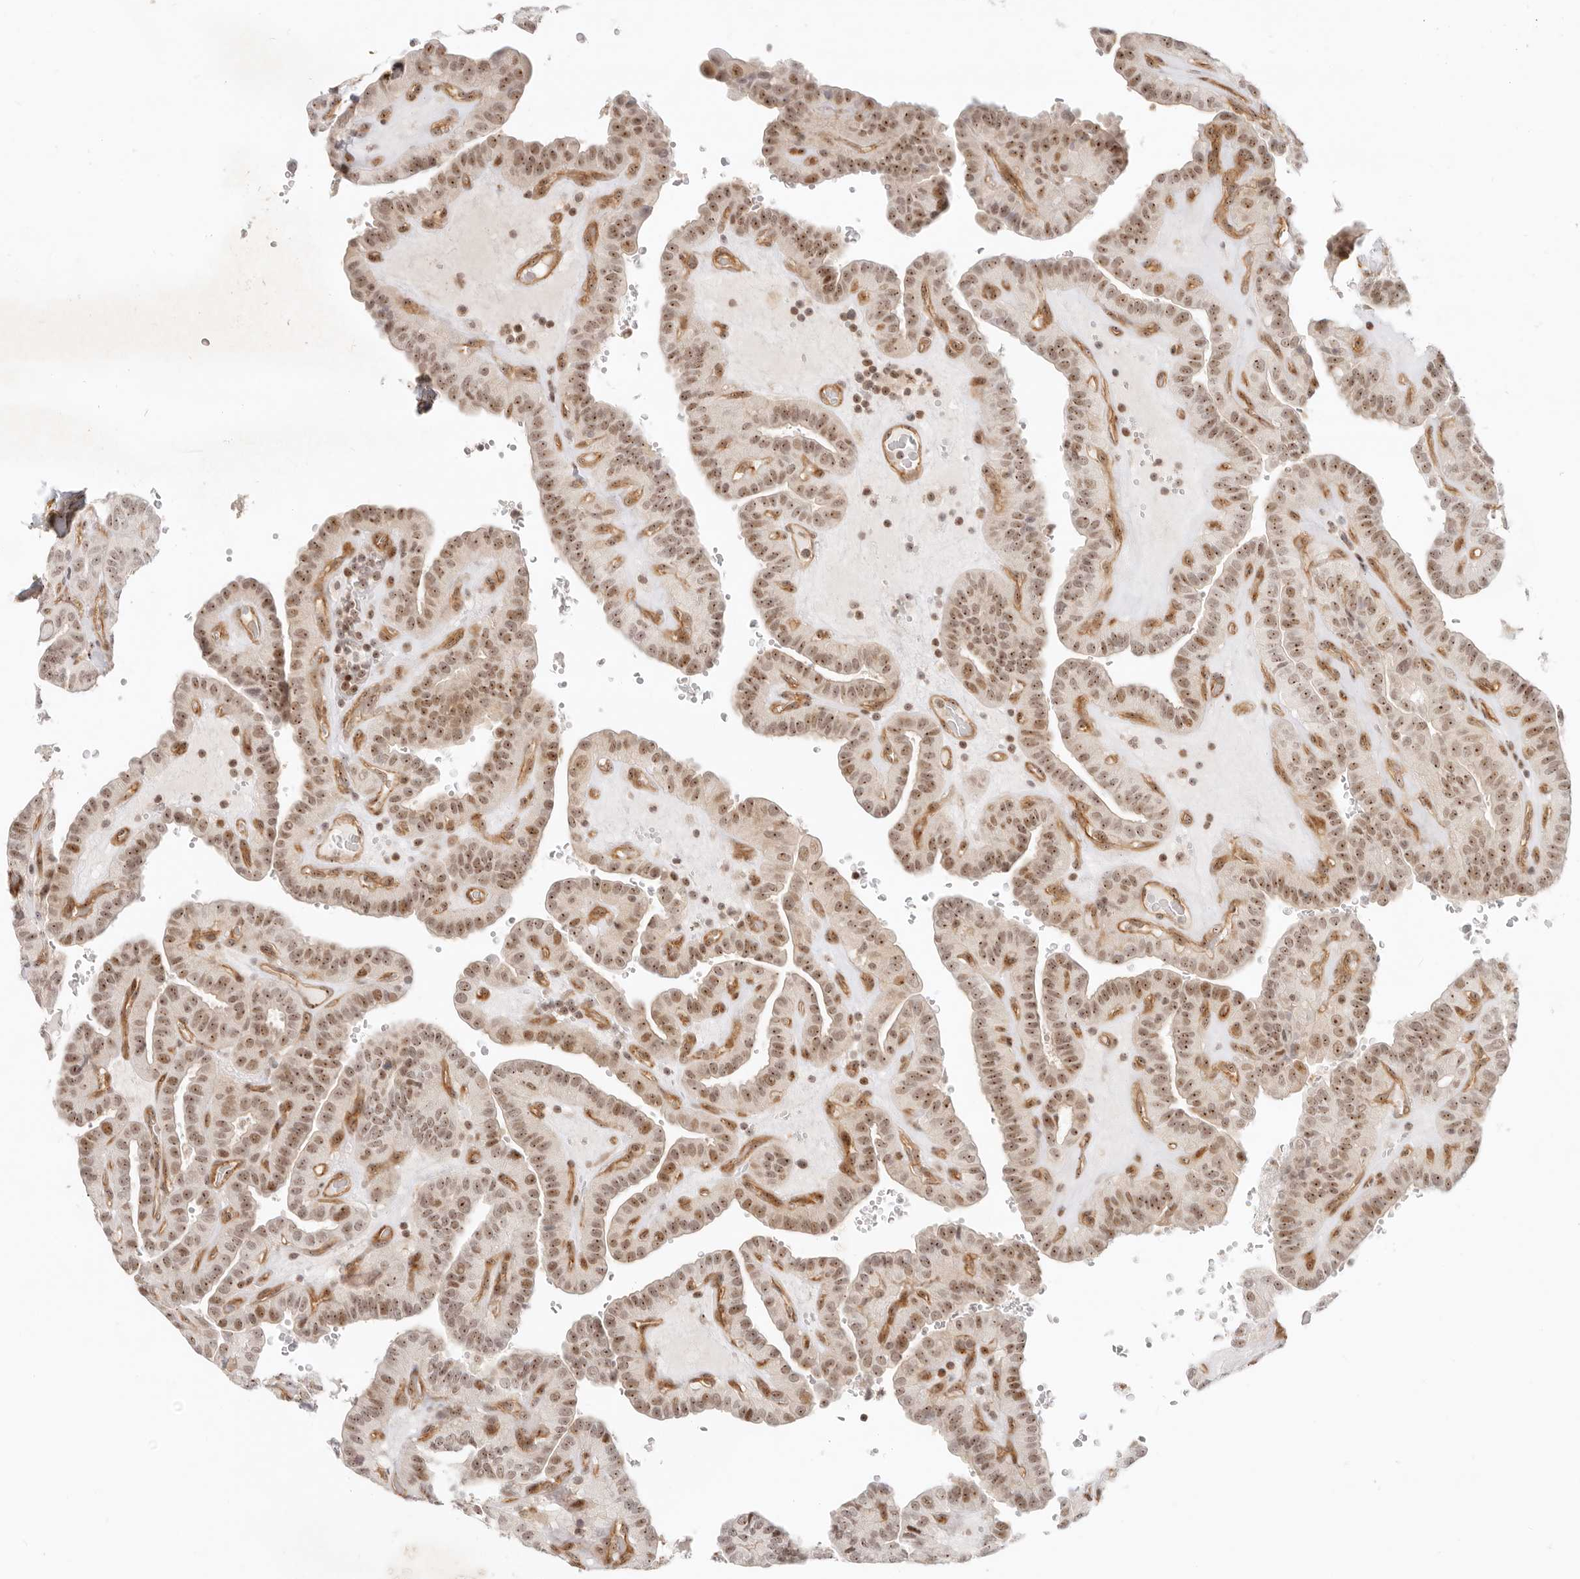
{"staining": {"intensity": "moderate", "quantity": ">75%", "location": "nuclear"}, "tissue": "thyroid cancer", "cell_type": "Tumor cells", "image_type": "cancer", "snomed": [{"axis": "morphology", "description": "Papillary adenocarcinoma, NOS"}, {"axis": "topography", "description": "Thyroid gland"}], "caption": "Thyroid cancer (papillary adenocarcinoma) was stained to show a protein in brown. There is medium levels of moderate nuclear expression in about >75% of tumor cells. (Stains: DAB (3,3'-diaminobenzidine) in brown, nuclei in blue, Microscopy: brightfield microscopy at high magnification).", "gene": "BAP1", "patient": {"sex": "male", "age": 77}}